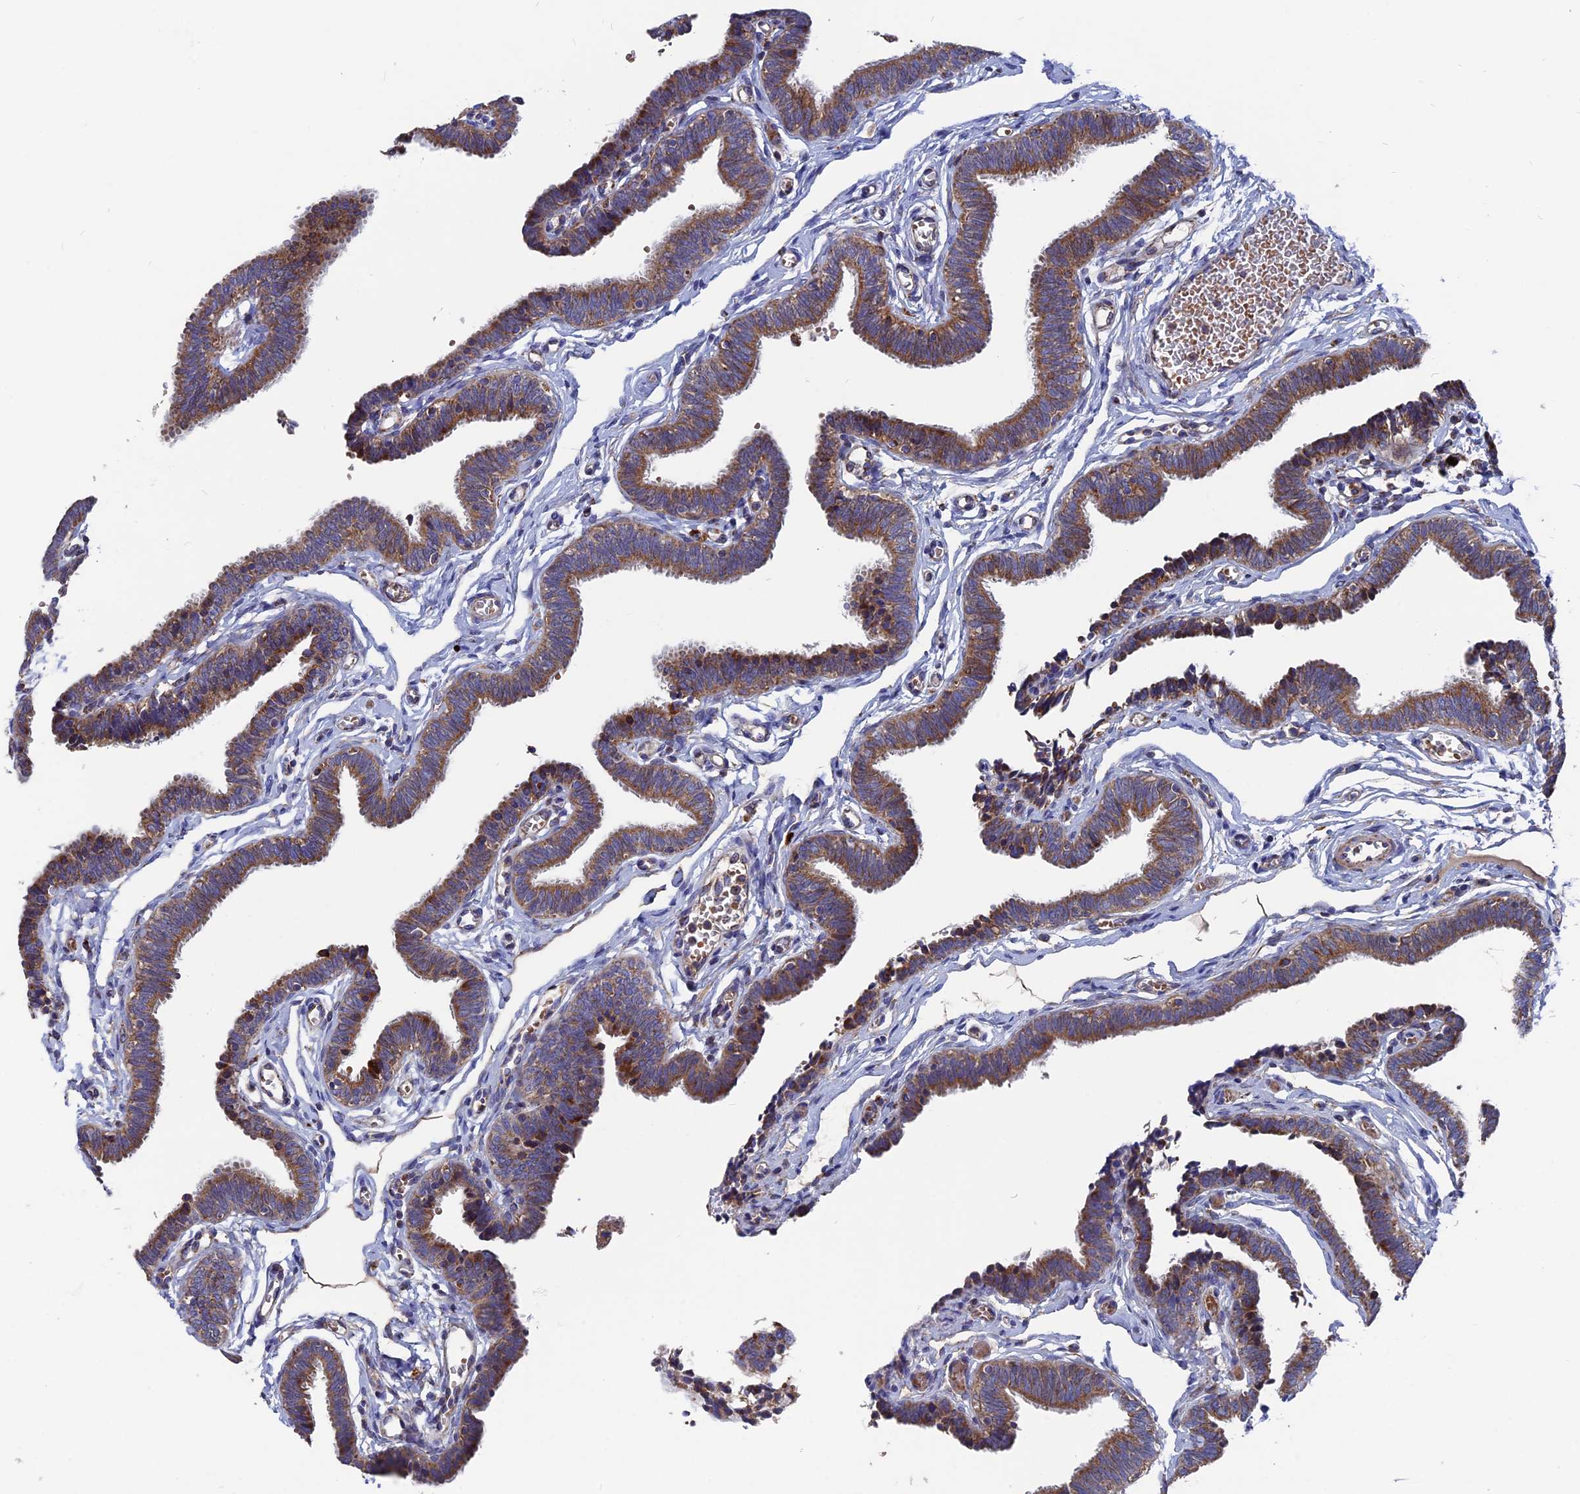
{"staining": {"intensity": "moderate", "quantity": ">75%", "location": "cytoplasmic/membranous"}, "tissue": "fallopian tube", "cell_type": "Glandular cells", "image_type": "normal", "snomed": [{"axis": "morphology", "description": "Normal tissue, NOS"}, {"axis": "topography", "description": "Fallopian tube"}, {"axis": "topography", "description": "Ovary"}], "caption": "Protein expression by immunohistochemistry (IHC) displays moderate cytoplasmic/membranous positivity in about >75% of glandular cells in unremarkable fallopian tube.", "gene": "TGFA", "patient": {"sex": "female", "age": 23}}